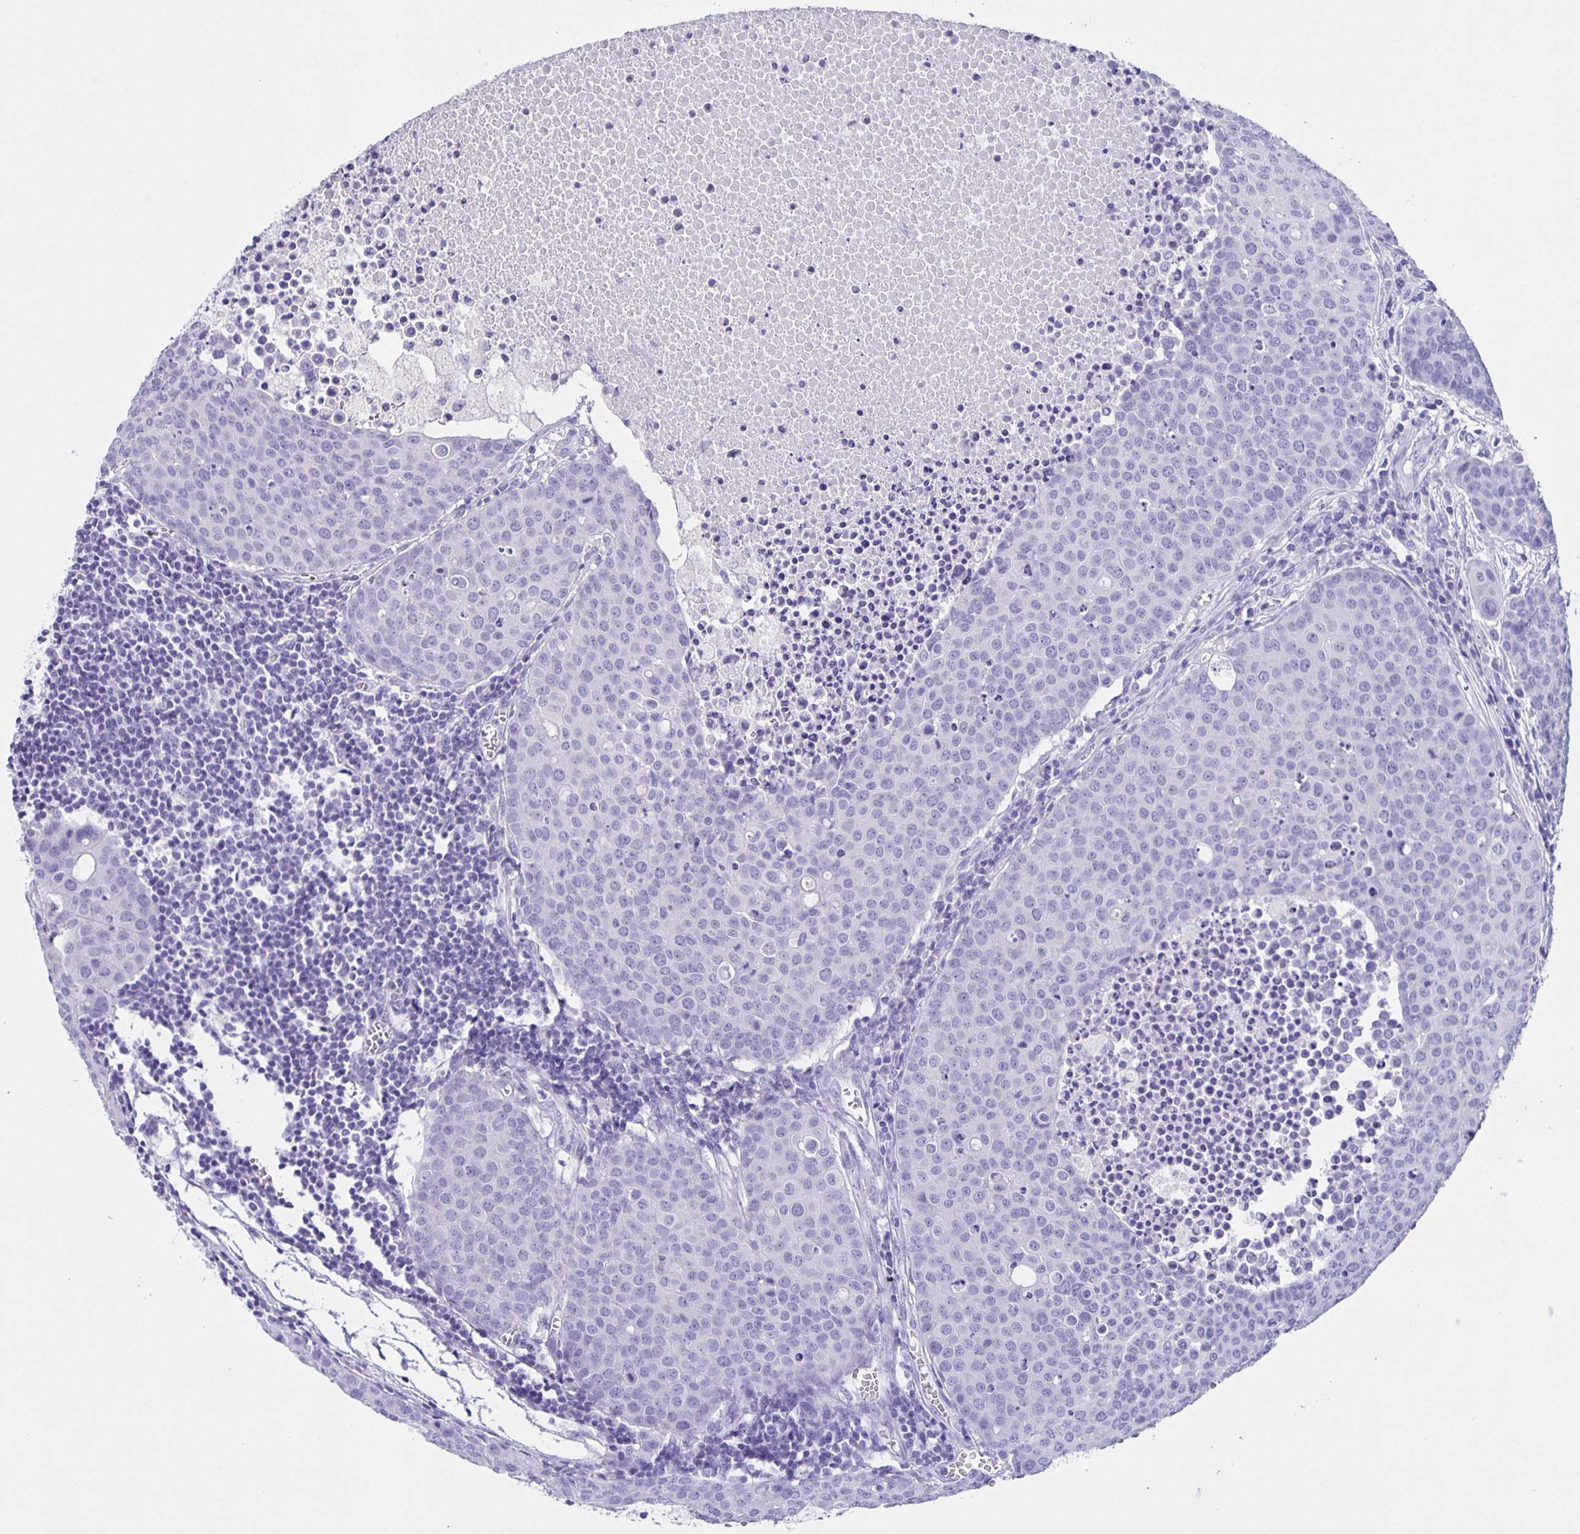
{"staining": {"intensity": "negative", "quantity": "none", "location": "none"}, "tissue": "carcinoid", "cell_type": "Tumor cells", "image_type": "cancer", "snomed": [{"axis": "morphology", "description": "Carcinoid, malignant, NOS"}, {"axis": "topography", "description": "Colon"}], "caption": "Immunohistochemistry of carcinoid displays no positivity in tumor cells. Brightfield microscopy of immunohistochemistry stained with DAB (3,3'-diaminobenzidine) (brown) and hematoxylin (blue), captured at high magnification.", "gene": "GUCA2A", "patient": {"sex": "male", "age": 81}}